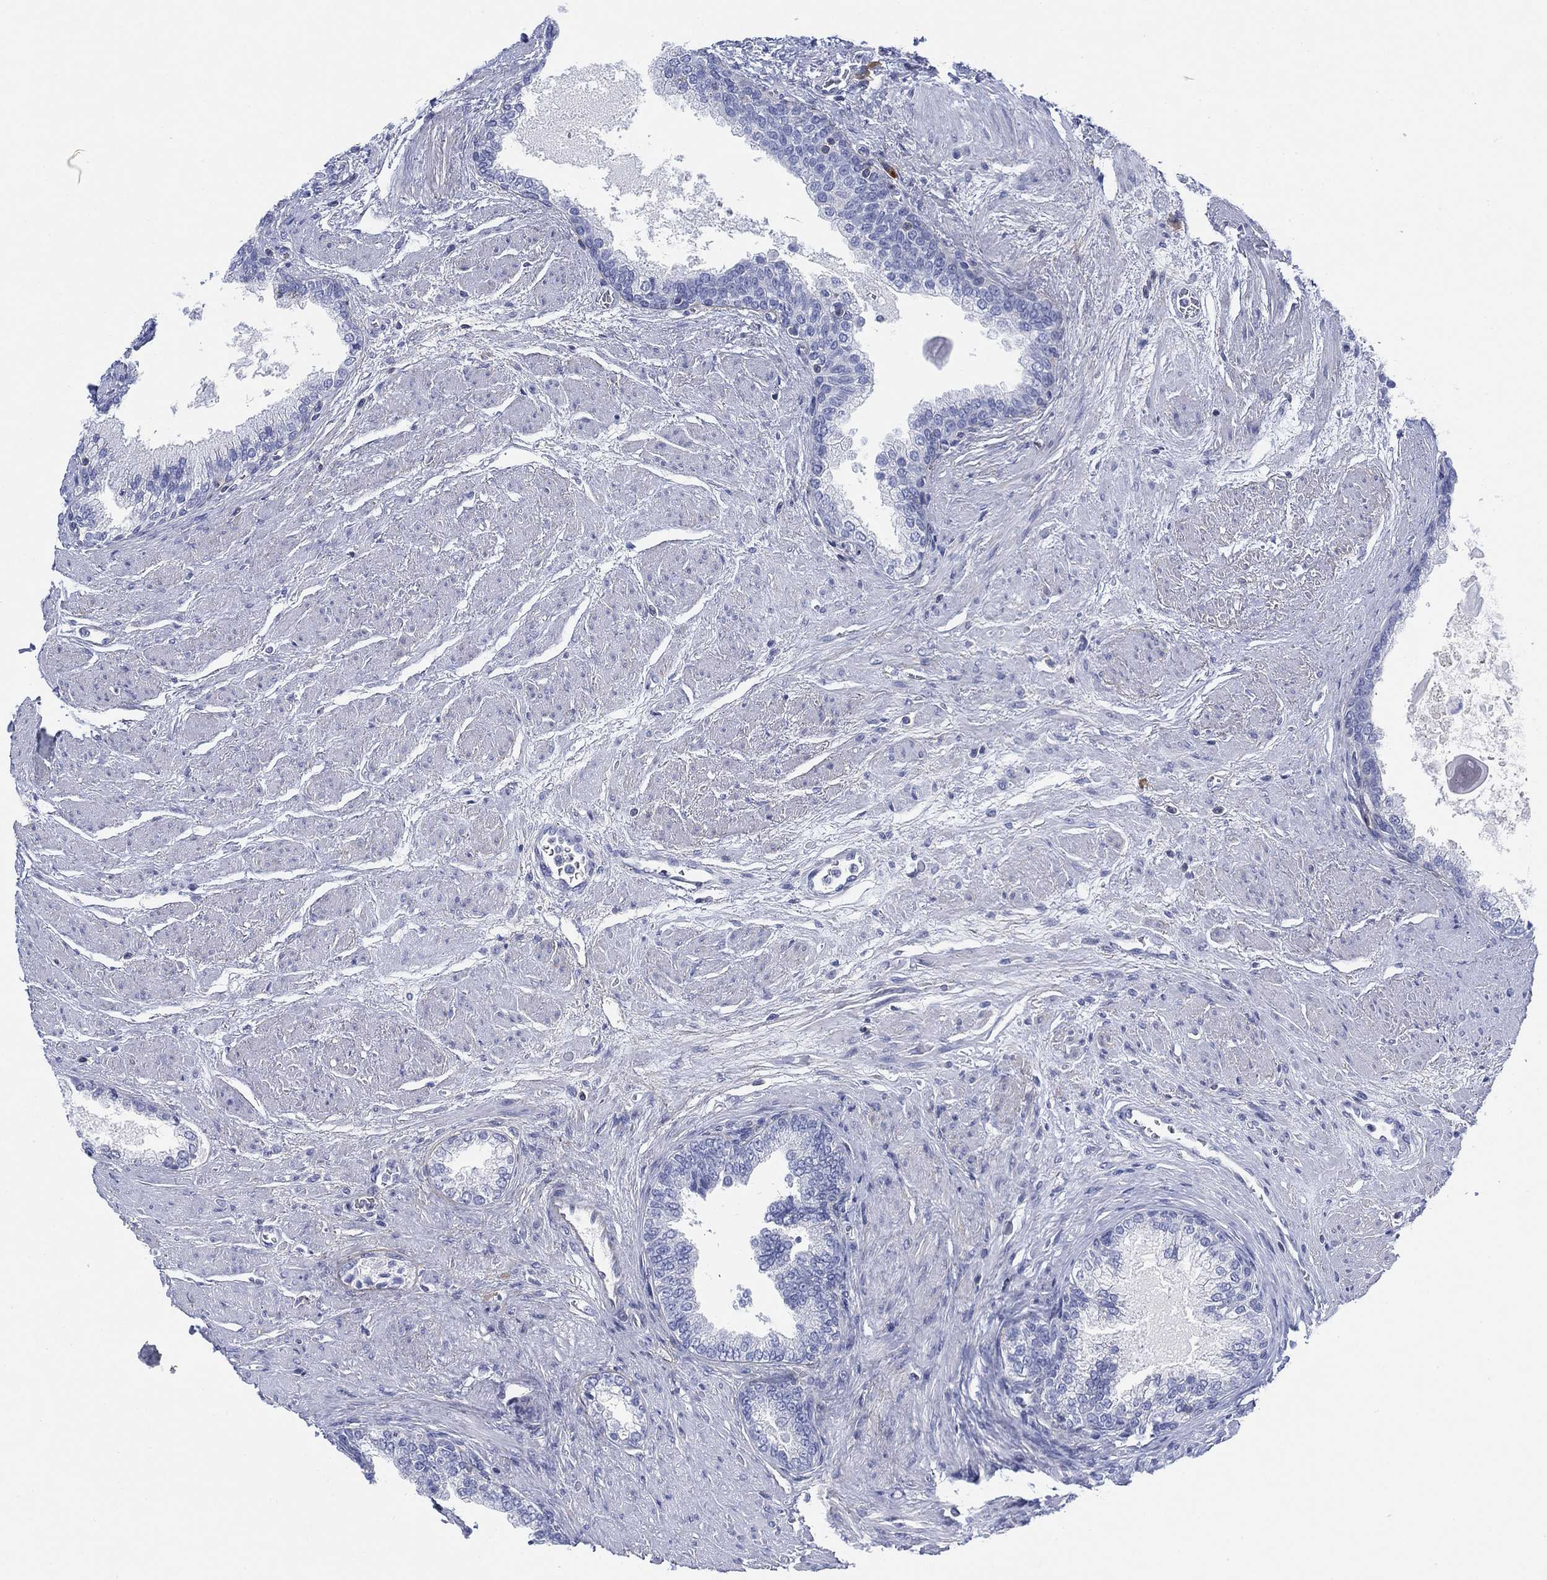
{"staining": {"intensity": "negative", "quantity": "none", "location": "none"}, "tissue": "prostate cancer", "cell_type": "Tumor cells", "image_type": "cancer", "snomed": [{"axis": "morphology", "description": "Adenocarcinoma, NOS"}, {"axis": "topography", "description": "Prostate and seminal vesicle, NOS"}, {"axis": "topography", "description": "Prostate"}], "caption": "The immunohistochemistry (IHC) micrograph has no significant positivity in tumor cells of prostate cancer (adenocarcinoma) tissue.", "gene": "FYB1", "patient": {"sex": "male", "age": 62}}